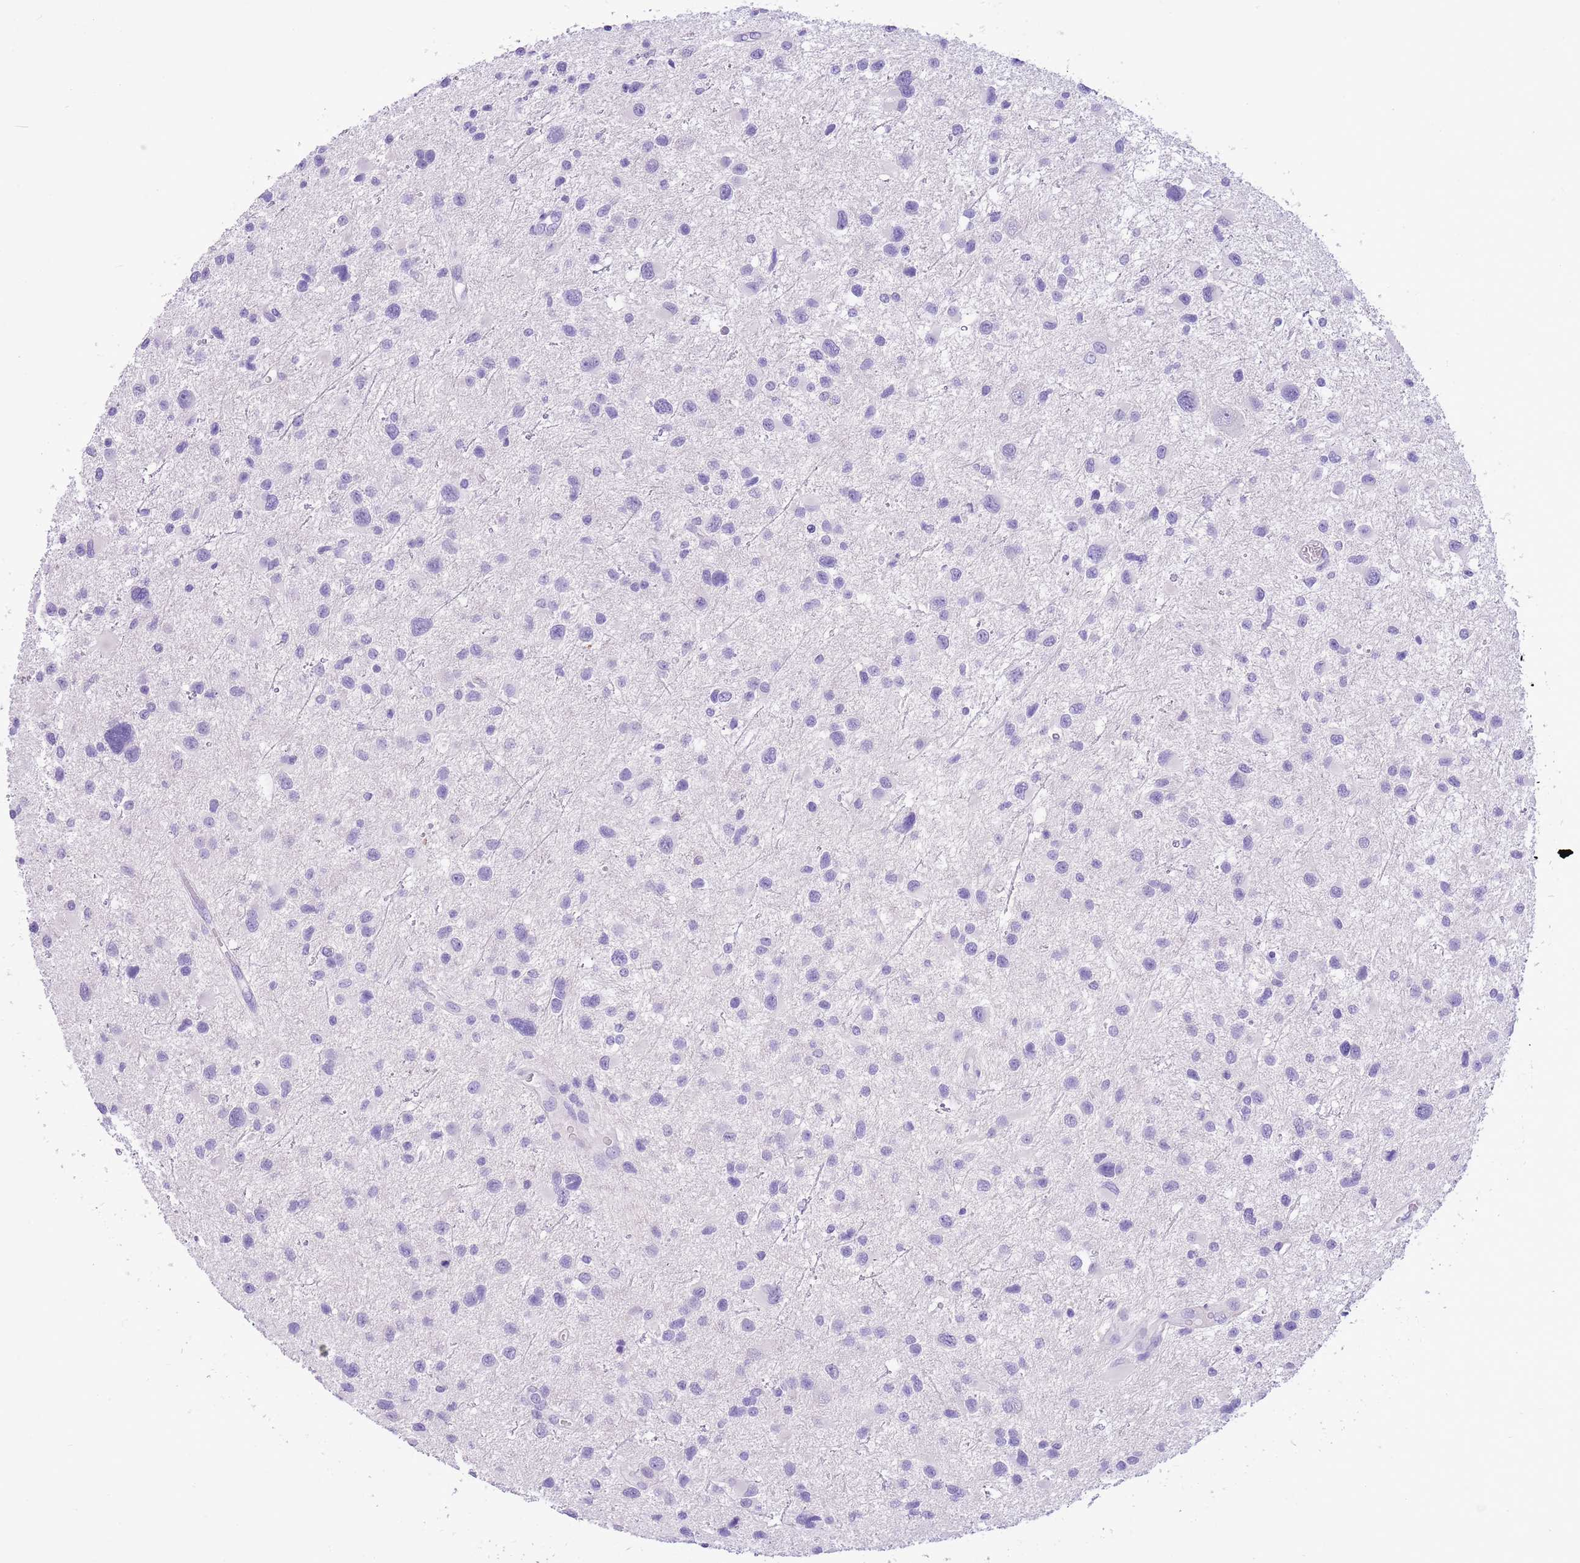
{"staining": {"intensity": "negative", "quantity": "none", "location": "none"}, "tissue": "glioma", "cell_type": "Tumor cells", "image_type": "cancer", "snomed": [{"axis": "morphology", "description": "Glioma, malignant, Low grade"}, {"axis": "topography", "description": "Brain"}], "caption": "There is no significant staining in tumor cells of glioma.", "gene": "TBC1D10B", "patient": {"sex": "female", "age": 32}}